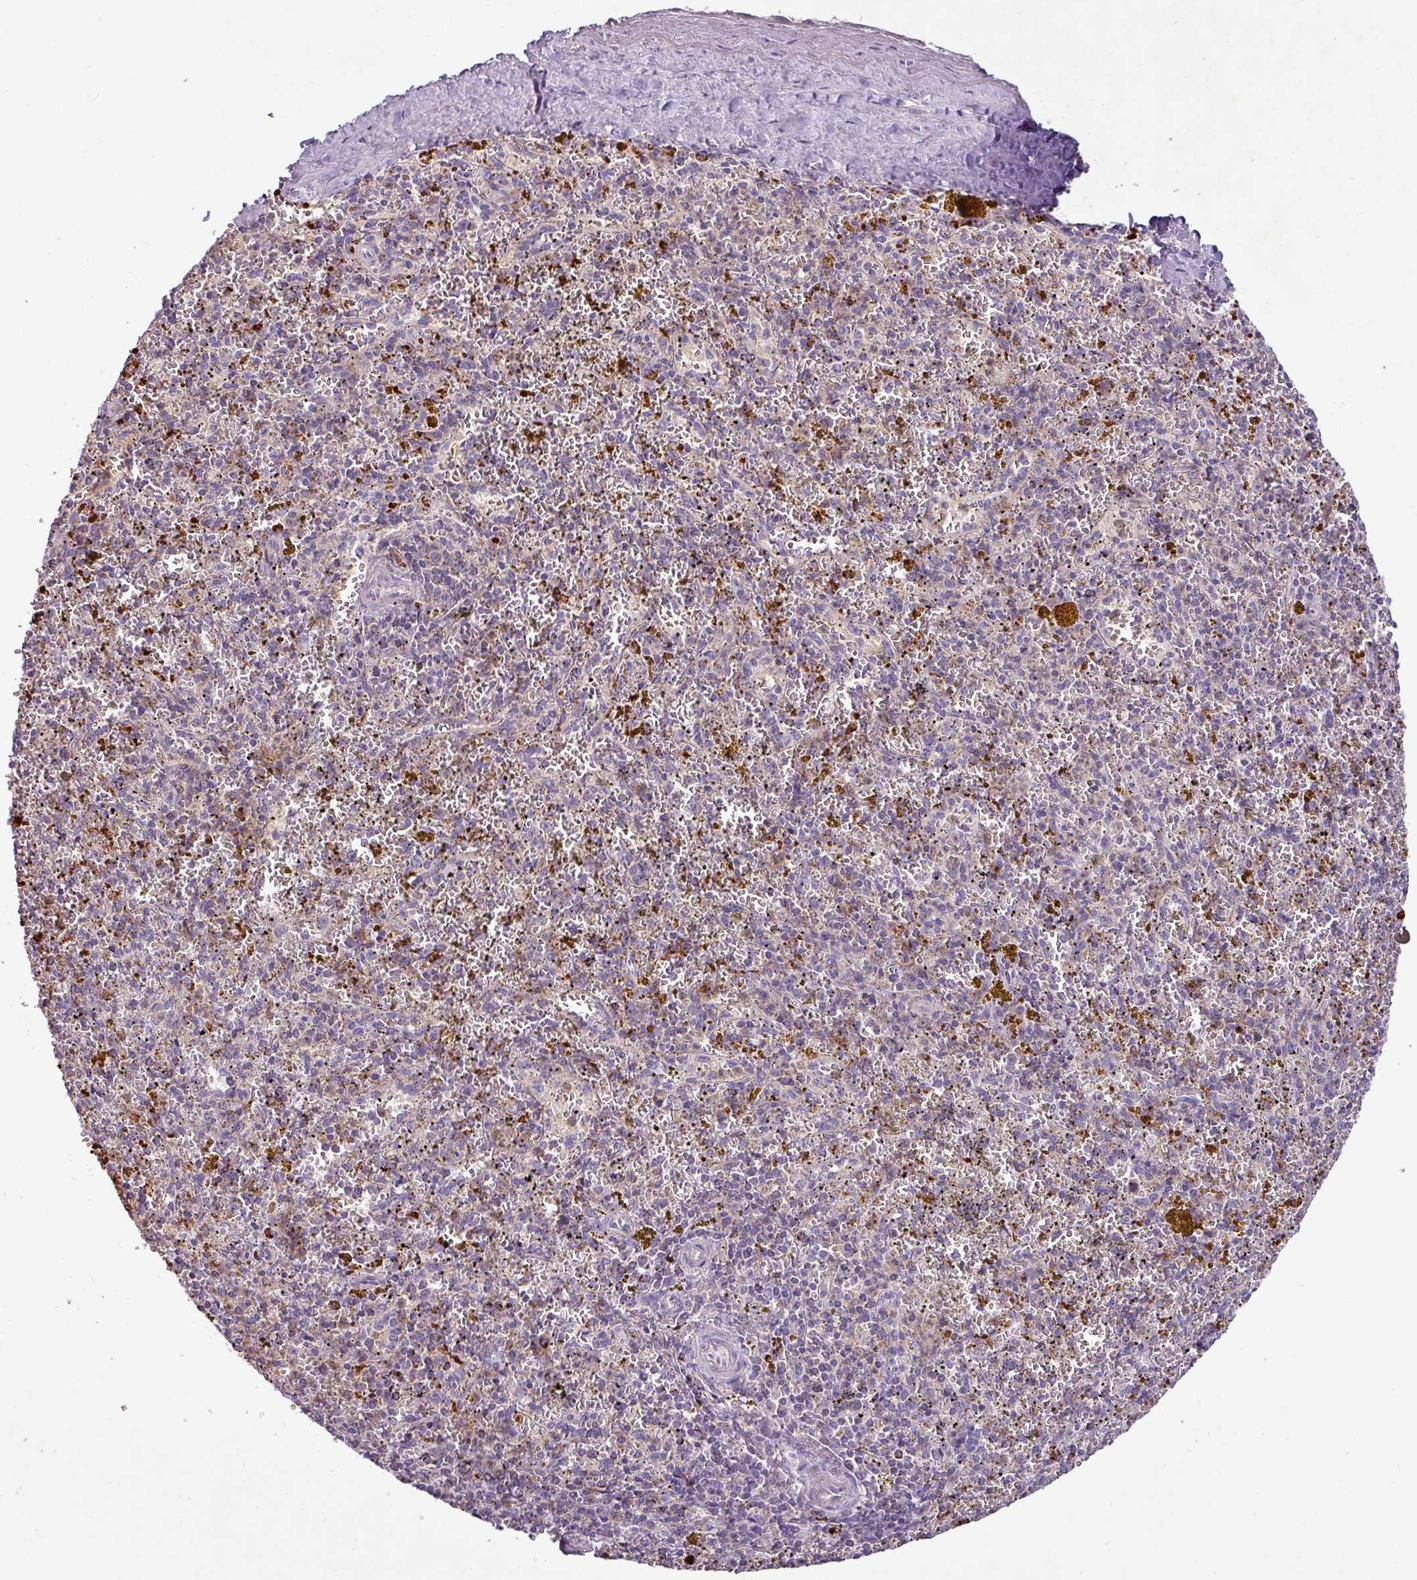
{"staining": {"intensity": "moderate", "quantity": "<25%", "location": "cytoplasmic/membranous"}, "tissue": "spleen", "cell_type": "Cells in red pulp", "image_type": "normal", "snomed": [{"axis": "morphology", "description": "Normal tissue, NOS"}, {"axis": "topography", "description": "Spleen"}], "caption": "Immunohistochemistry staining of normal spleen, which demonstrates low levels of moderate cytoplasmic/membranous staining in approximately <25% of cells in red pulp indicating moderate cytoplasmic/membranous protein staining. The staining was performed using DAB (brown) for protein detection and nuclei were counterstained in hematoxylin (blue).", "gene": "PNMA6A", "patient": {"sex": "male", "age": 57}}